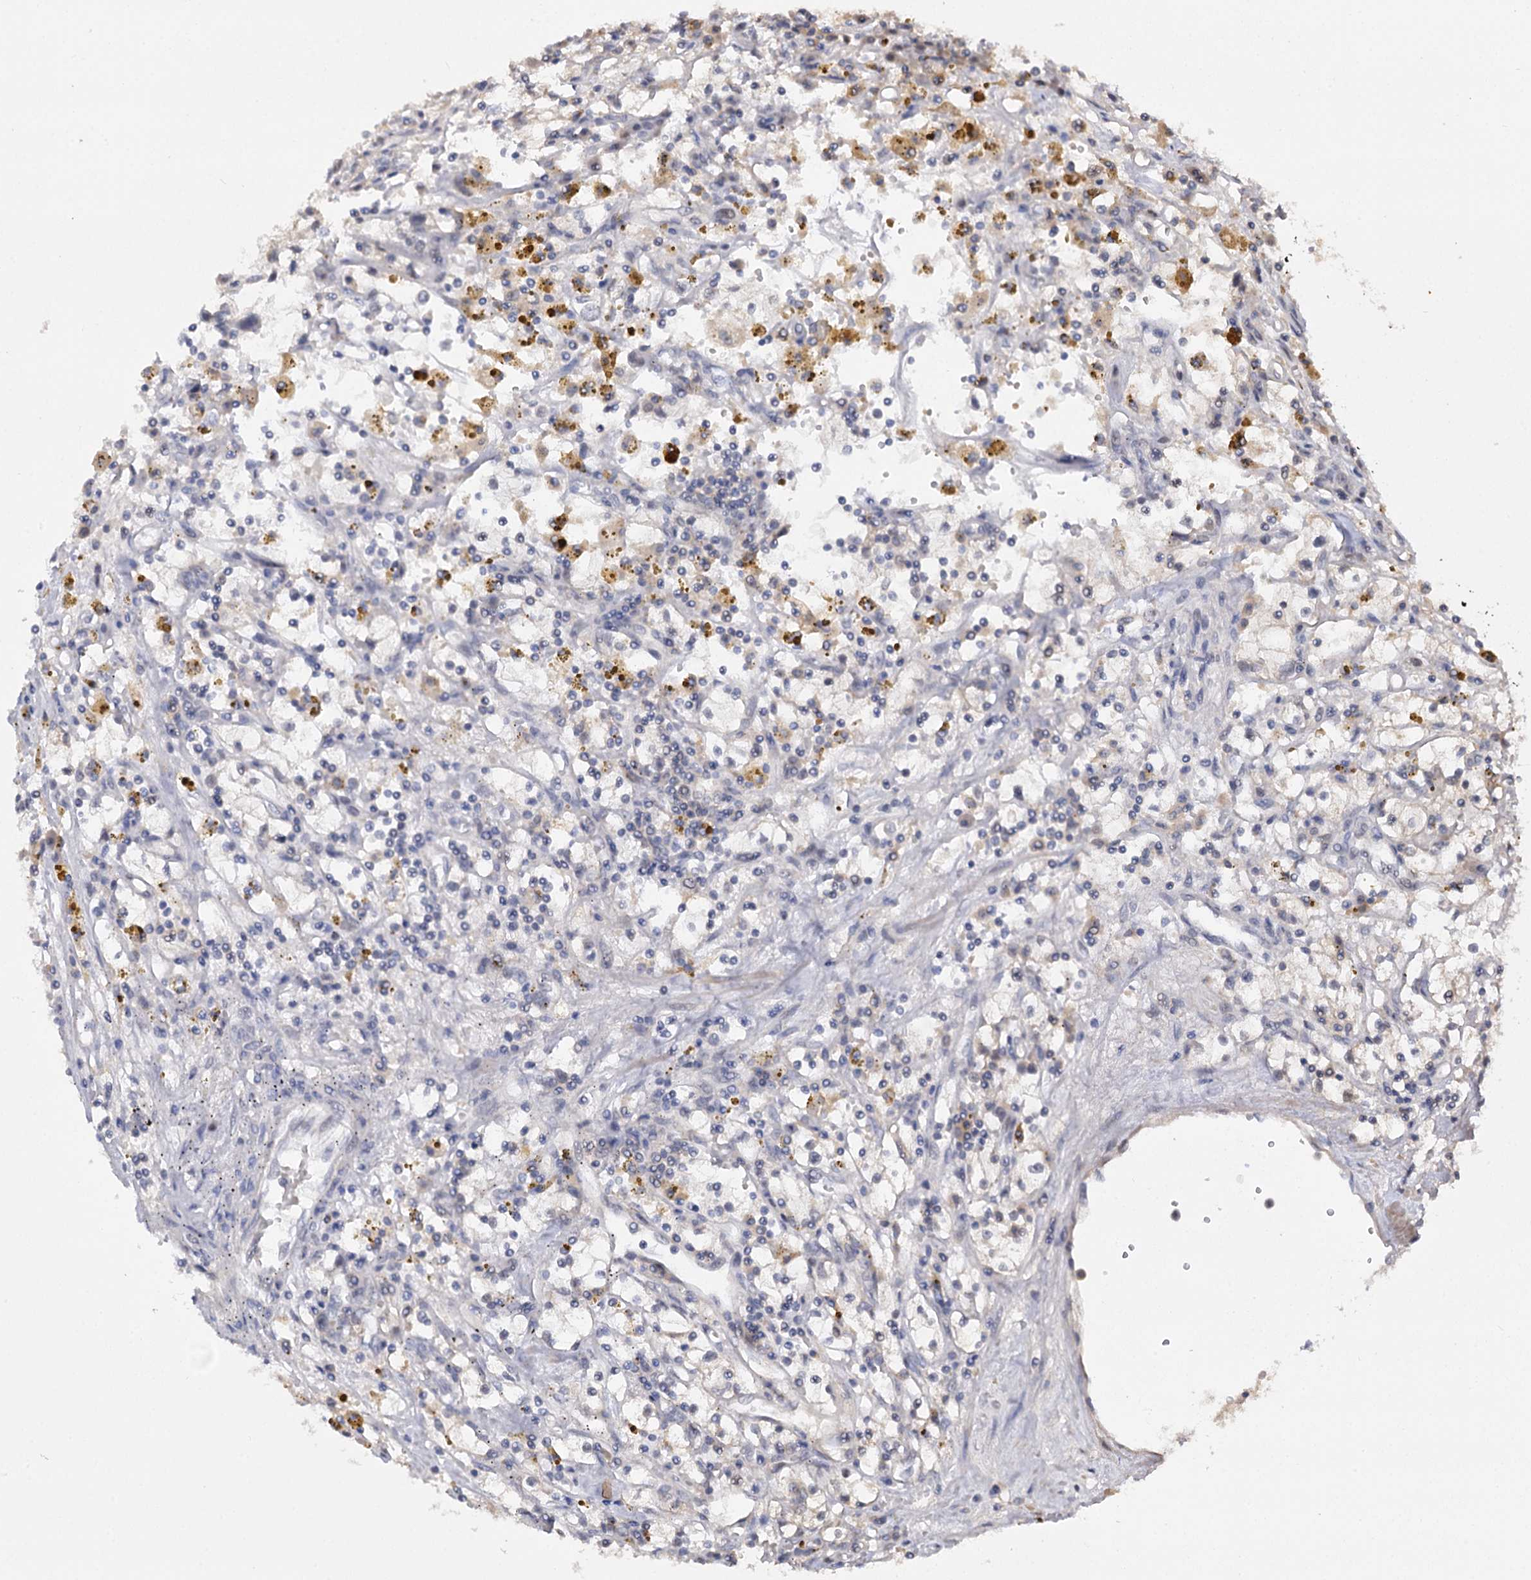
{"staining": {"intensity": "negative", "quantity": "none", "location": "none"}, "tissue": "renal cancer", "cell_type": "Tumor cells", "image_type": "cancer", "snomed": [{"axis": "morphology", "description": "Adenocarcinoma, NOS"}, {"axis": "topography", "description": "Kidney"}], "caption": "Renal adenocarcinoma was stained to show a protein in brown. There is no significant staining in tumor cells.", "gene": "NEK10", "patient": {"sex": "male", "age": 56}}